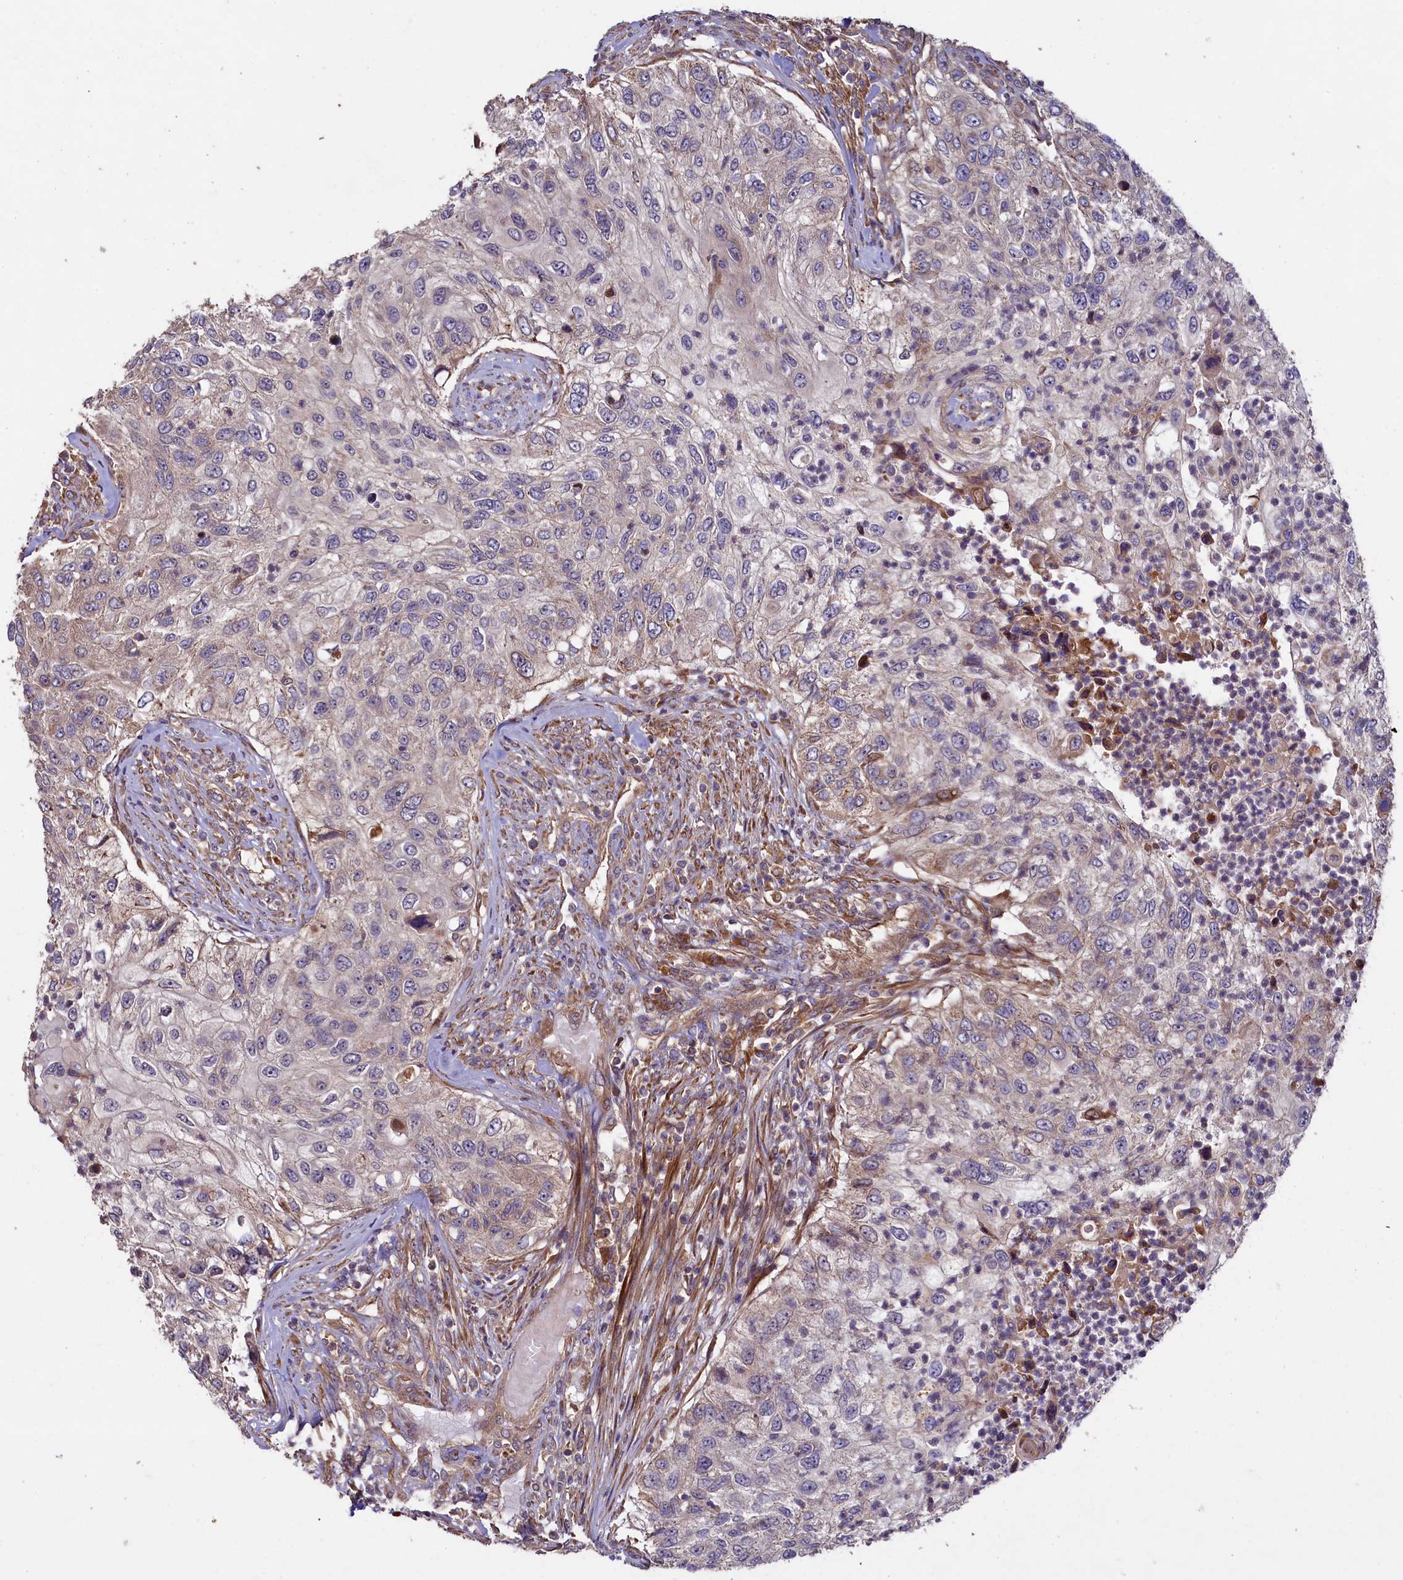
{"staining": {"intensity": "negative", "quantity": "none", "location": "none"}, "tissue": "urothelial cancer", "cell_type": "Tumor cells", "image_type": "cancer", "snomed": [{"axis": "morphology", "description": "Urothelial carcinoma, High grade"}, {"axis": "topography", "description": "Urinary bladder"}], "caption": "Urothelial cancer was stained to show a protein in brown. There is no significant staining in tumor cells. The staining is performed using DAB (3,3'-diaminobenzidine) brown chromogen with nuclei counter-stained in using hematoxylin.", "gene": "CCDC102A", "patient": {"sex": "female", "age": 60}}